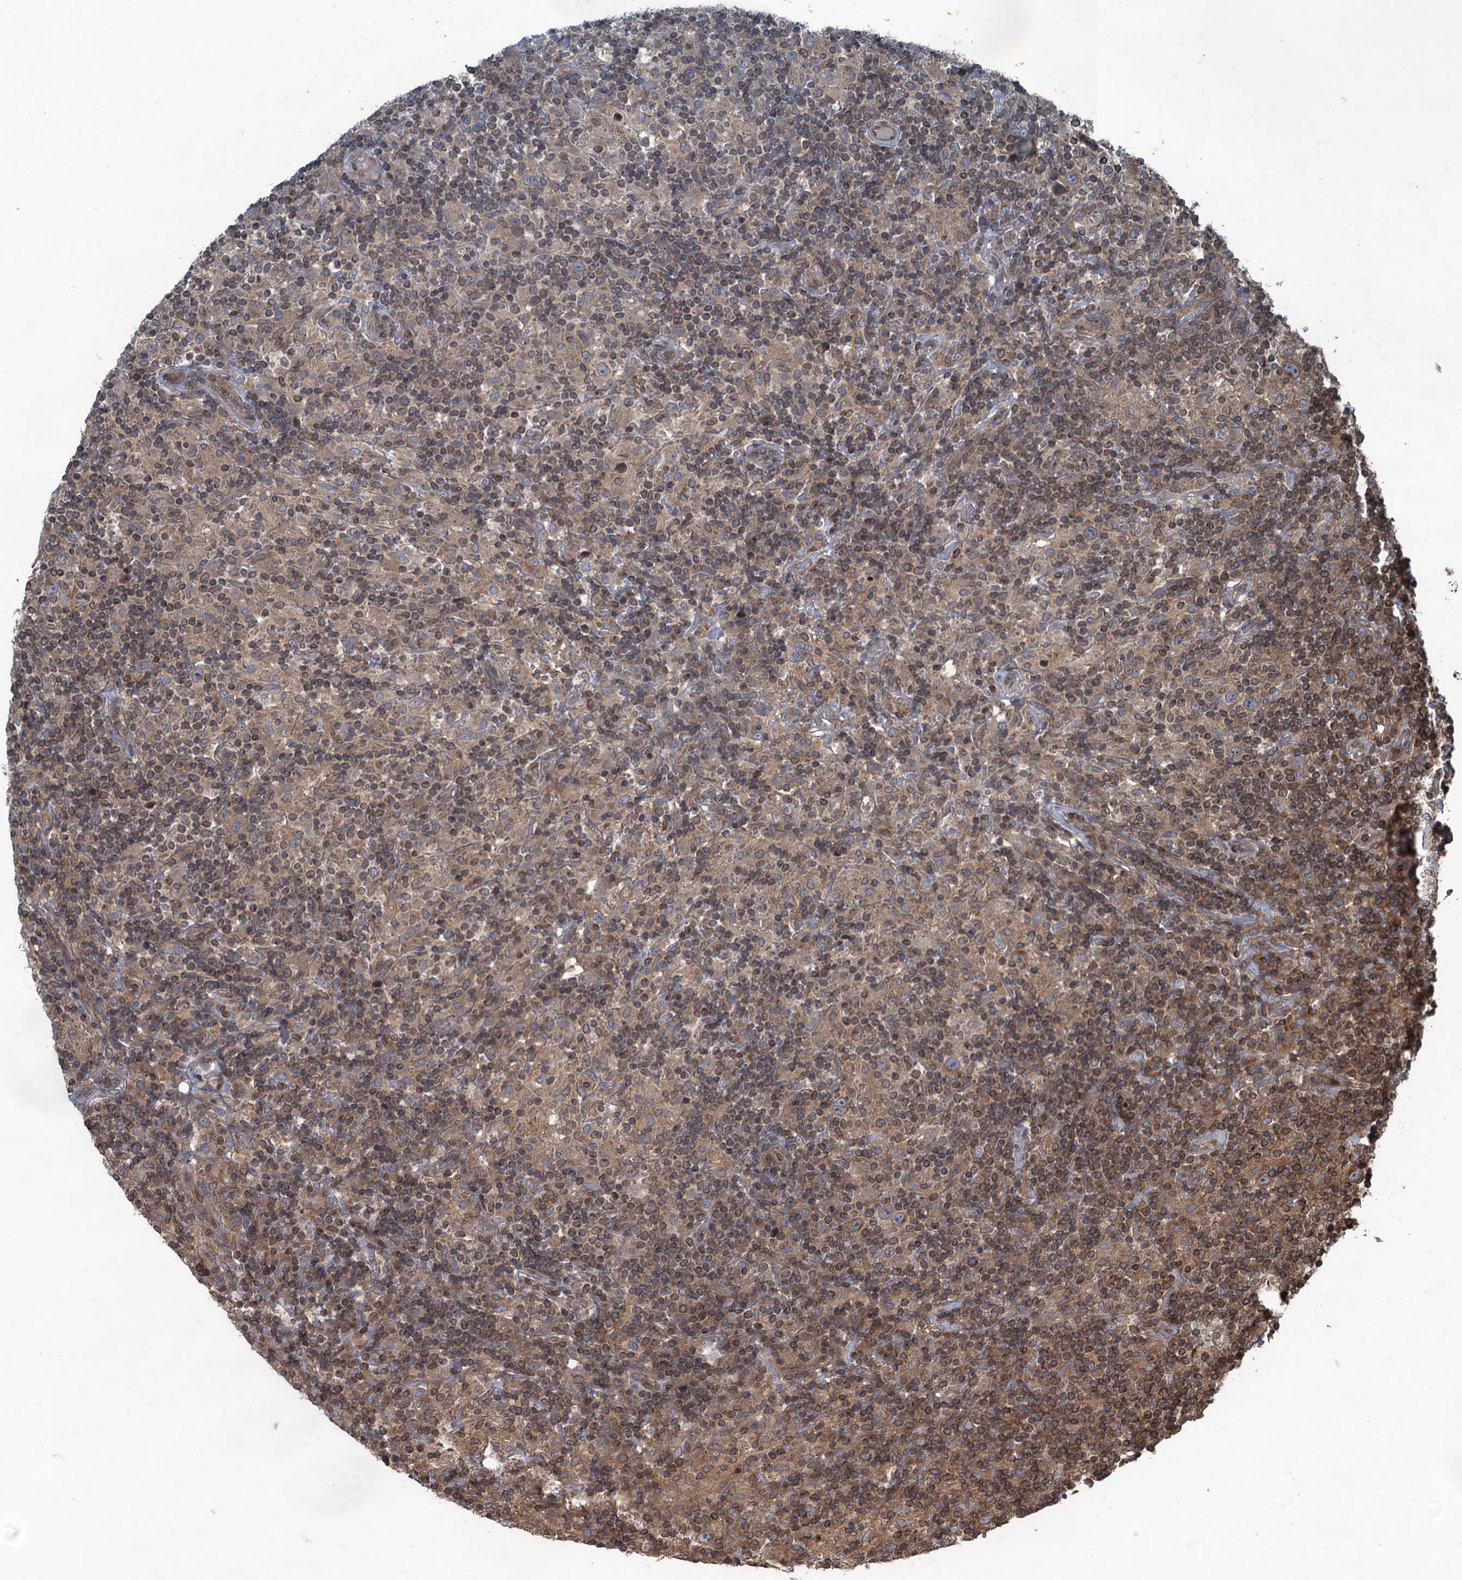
{"staining": {"intensity": "moderate", "quantity": ">75%", "location": "cytoplasmic/membranous"}, "tissue": "lymphoma", "cell_type": "Tumor cells", "image_type": "cancer", "snomed": [{"axis": "morphology", "description": "Hodgkin's disease, NOS"}, {"axis": "topography", "description": "Lymph node"}], "caption": "Hodgkin's disease stained with a protein marker shows moderate staining in tumor cells.", "gene": "TRAPPC8", "patient": {"sex": "male", "age": 70}}